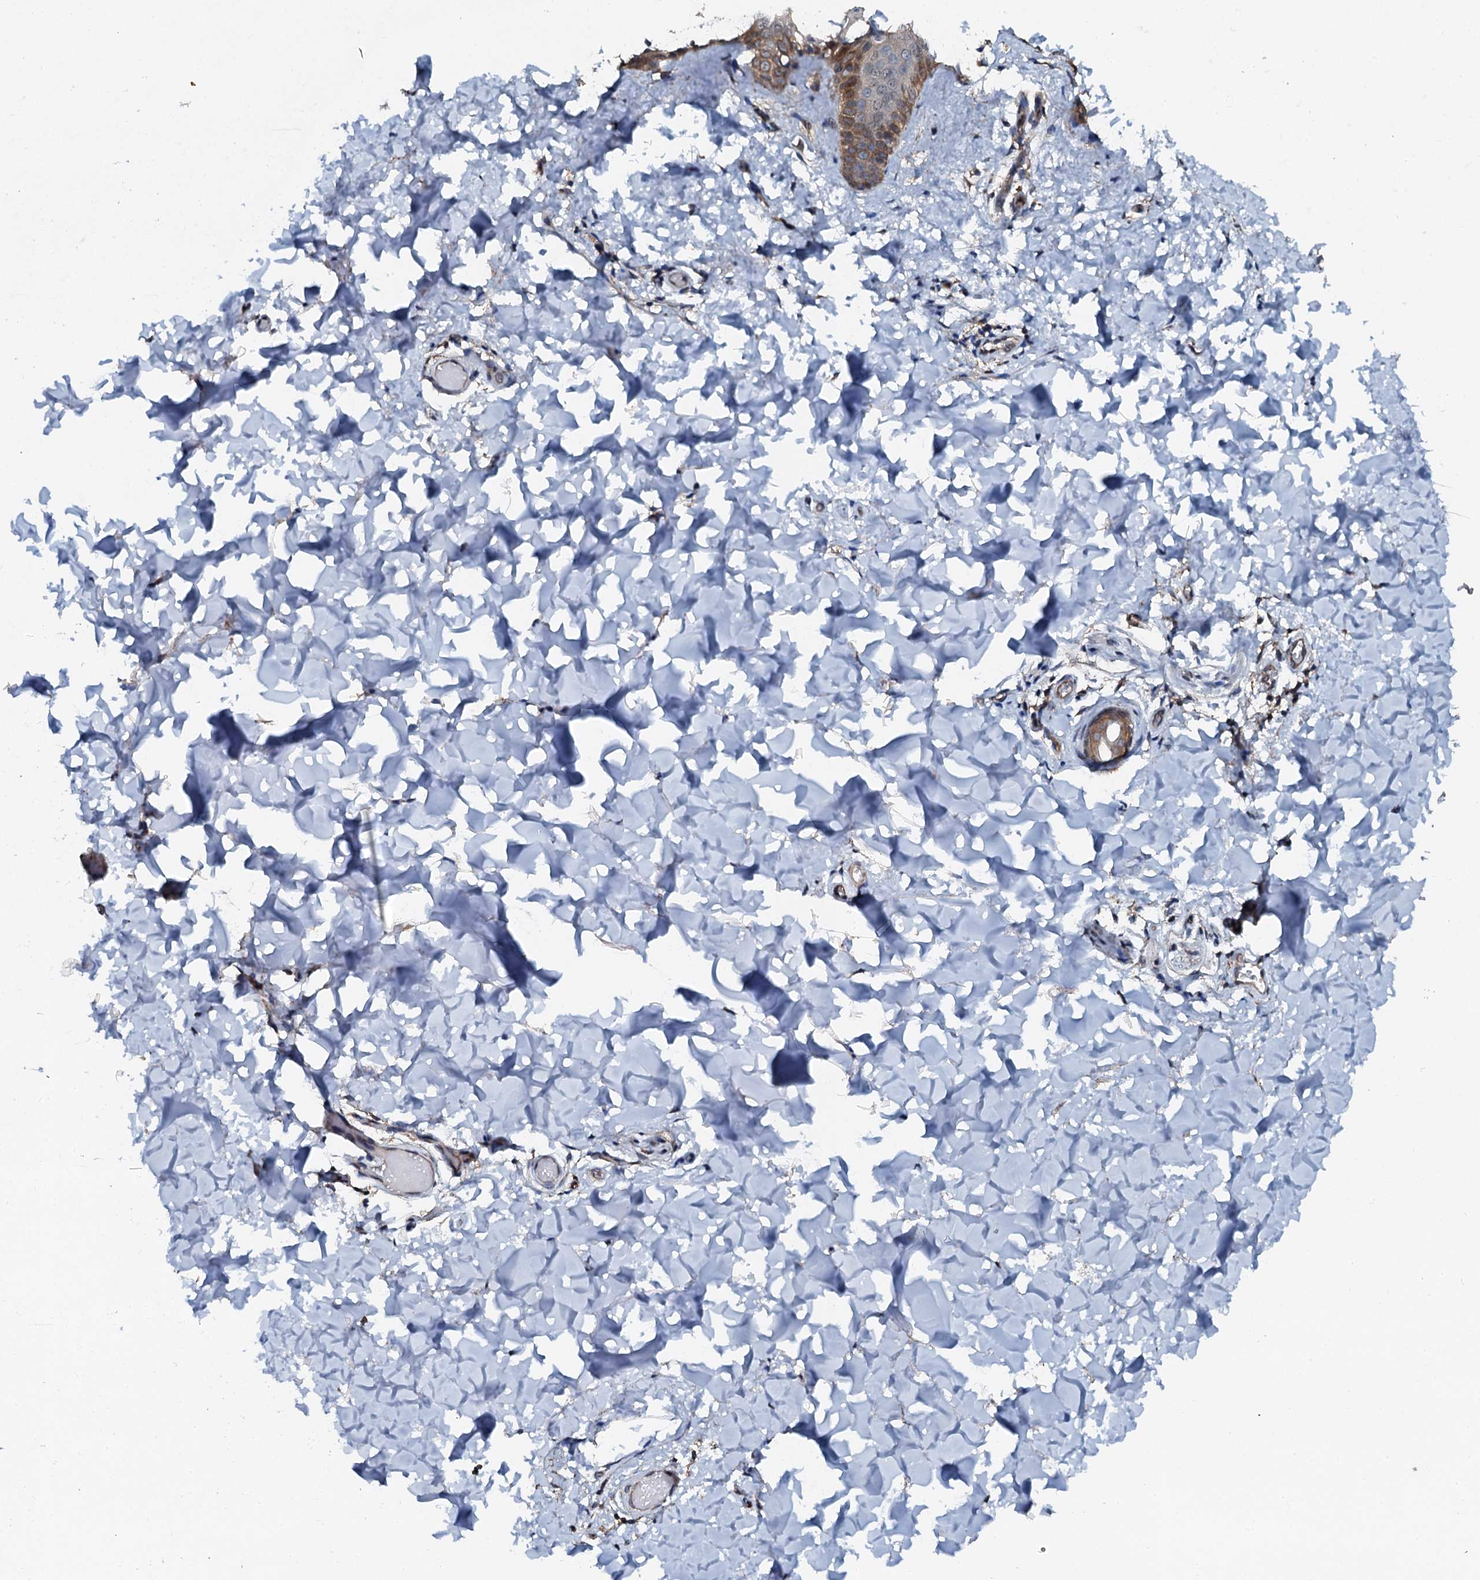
{"staining": {"intensity": "moderate", "quantity": ">75%", "location": "cytoplasmic/membranous"}, "tissue": "skin", "cell_type": "Fibroblasts", "image_type": "normal", "snomed": [{"axis": "morphology", "description": "Normal tissue, NOS"}, {"axis": "topography", "description": "Skin"}], "caption": "Immunohistochemistry (DAB) staining of benign human skin exhibits moderate cytoplasmic/membranous protein staining in about >75% of fibroblasts. (DAB (3,3'-diaminobenzidine) IHC, brown staining for protein, blue staining for nuclei).", "gene": "FLYWCH1", "patient": {"sex": "male", "age": 36}}